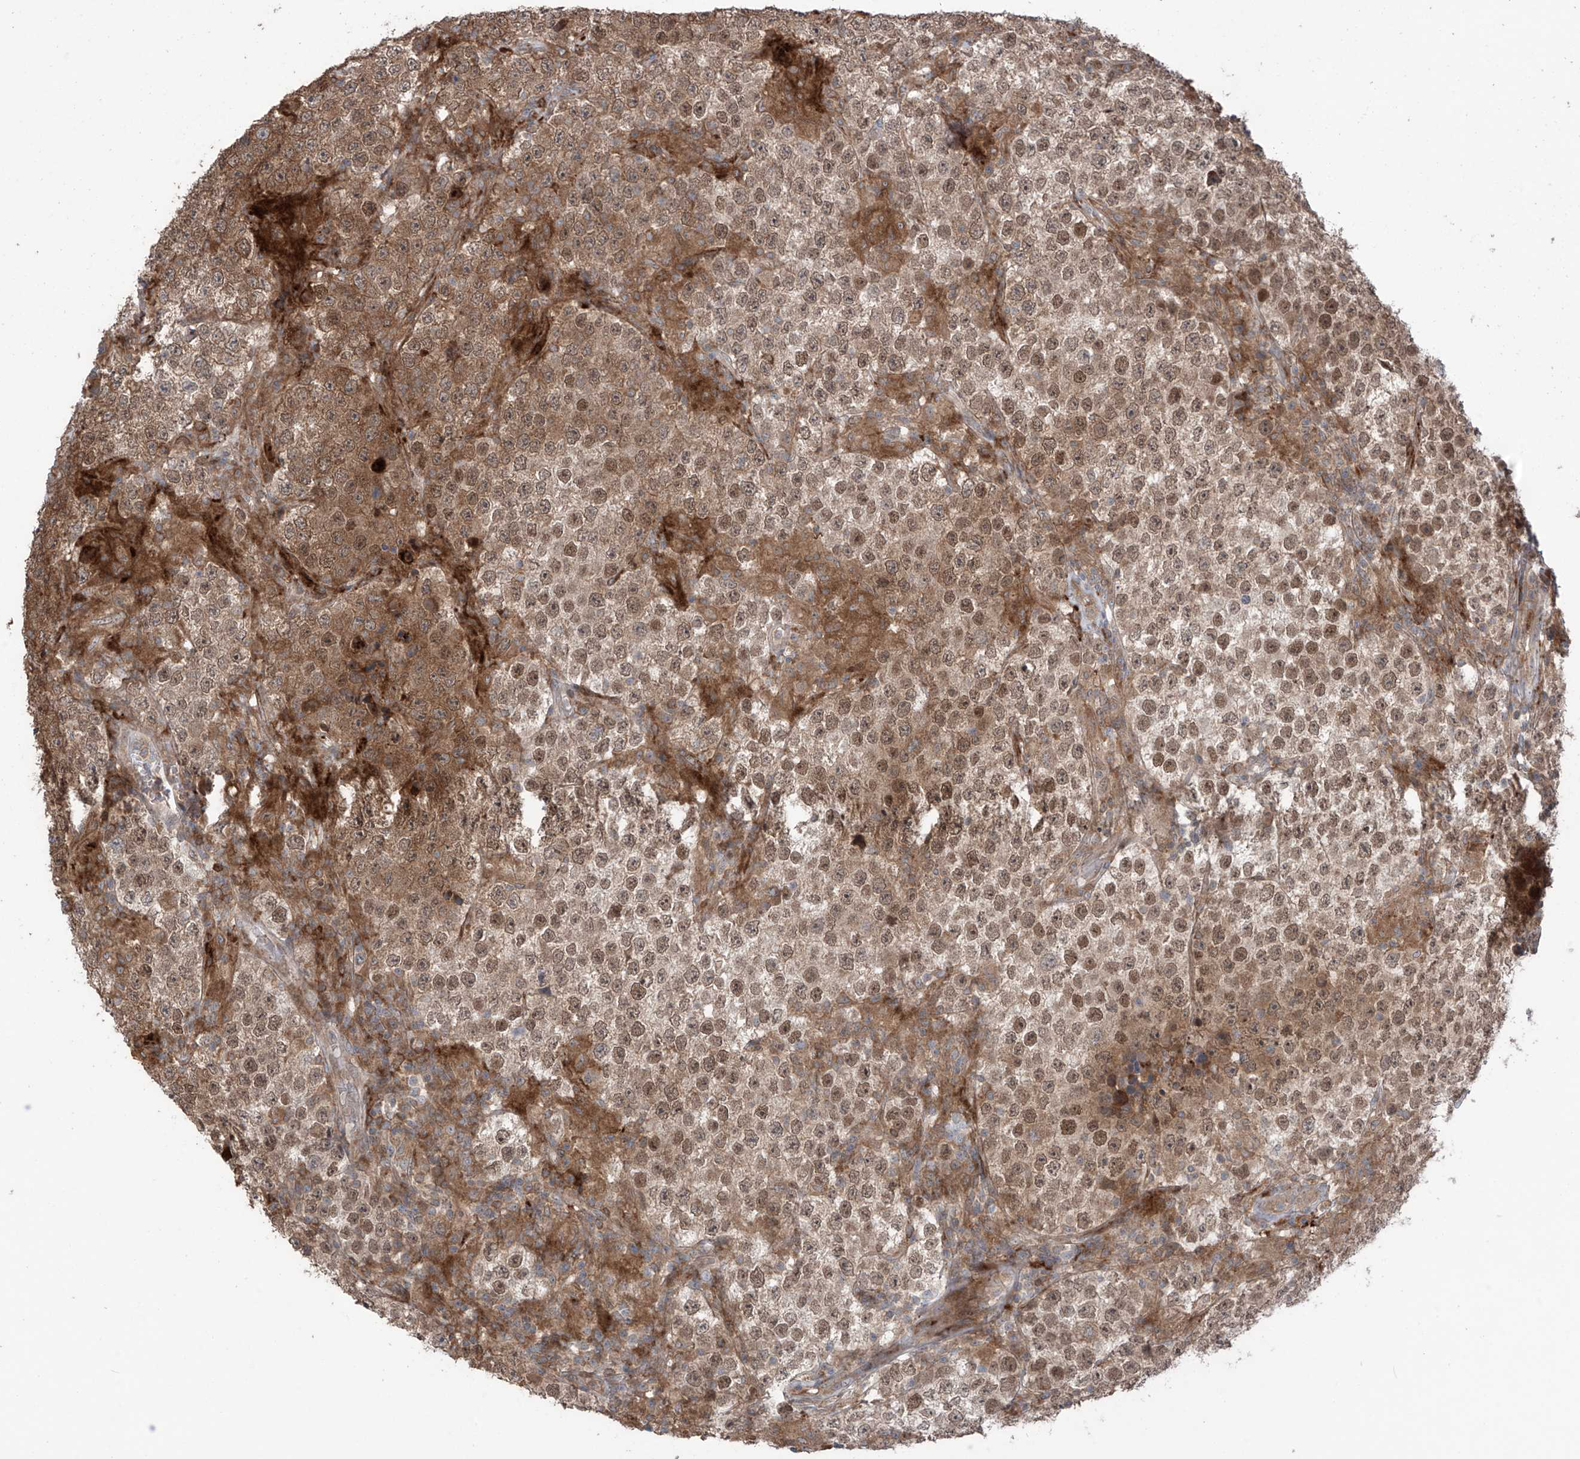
{"staining": {"intensity": "moderate", "quantity": ">75%", "location": "cytoplasmic/membranous,nuclear"}, "tissue": "testis cancer", "cell_type": "Tumor cells", "image_type": "cancer", "snomed": [{"axis": "morphology", "description": "Normal tissue, NOS"}, {"axis": "morphology", "description": "Urothelial carcinoma, High grade"}, {"axis": "morphology", "description": "Seminoma, NOS"}, {"axis": "morphology", "description": "Carcinoma, Embryonal, NOS"}, {"axis": "topography", "description": "Urinary bladder"}, {"axis": "topography", "description": "Testis"}], "caption": "This micrograph shows immunohistochemistry (IHC) staining of human testis cancer, with medium moderate cytoplasmic/membranous and nuclear positivity in approximately >75% of tumor cells.", "gene": "SAMD3", "patient": {"sex": "male", "age": 41}}